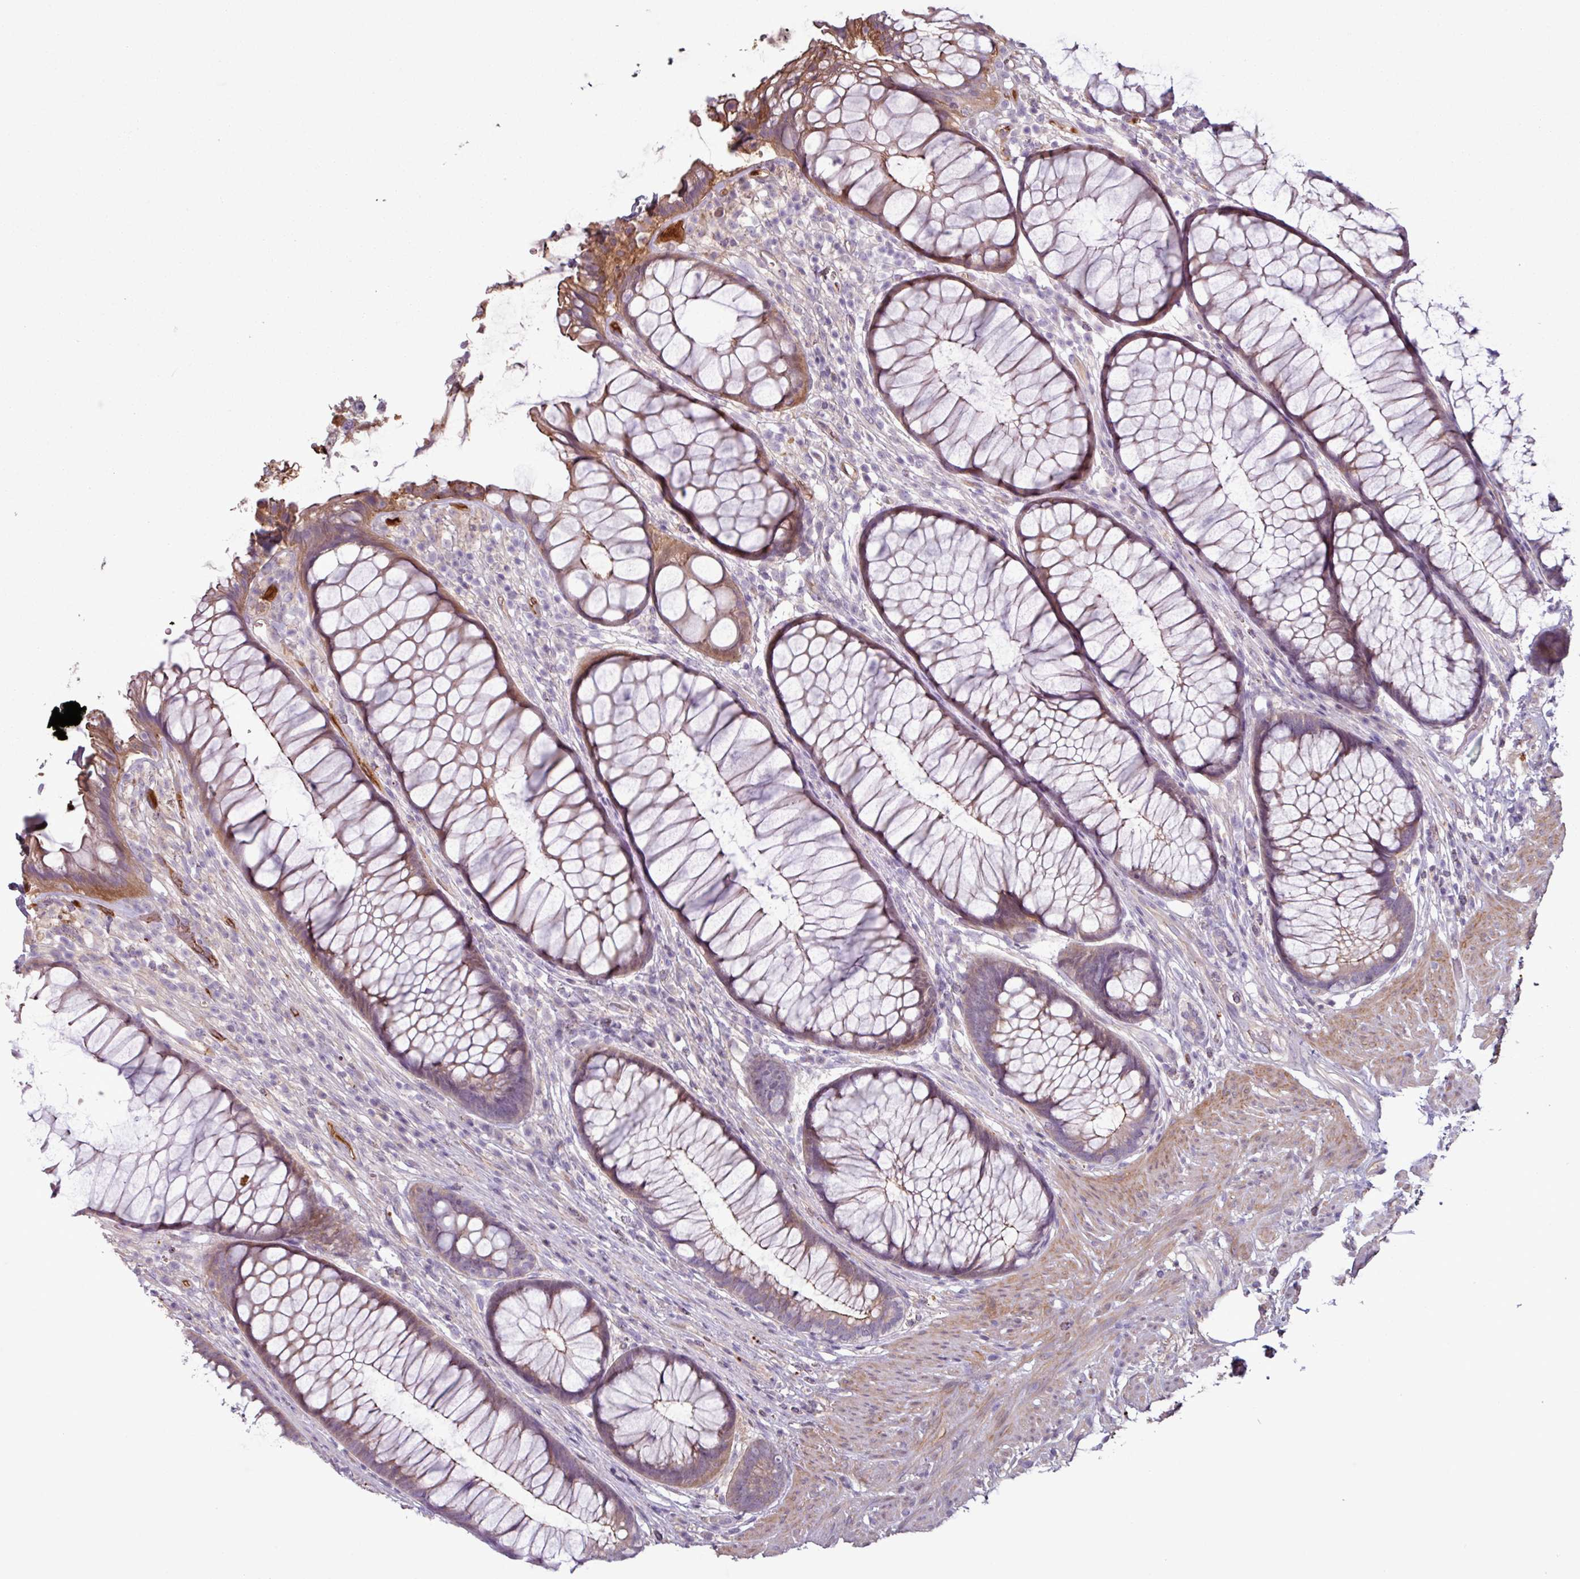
{"staining": {"intensity": "moderate", "quantity": "25%-75%", "location": "cytoplasmic/membranous"}, "tissue": "rectum", "cell_type": "Glandular cells", "image_type": "normal", "snomed": [{"axis": "morphology", "description": "Normal tissue, NOS"}, {"axis": "topography", "description": "Smooth muscle"}, {"axis": "topography", "description": "Rectum"}], "caption": "An image of human rectum stained for a protein exhibits moderate cytoplasmic/membranous brown staining in glandular cells.", "gene": "C4A", "patient": {"sex": "male", "age": 53}}